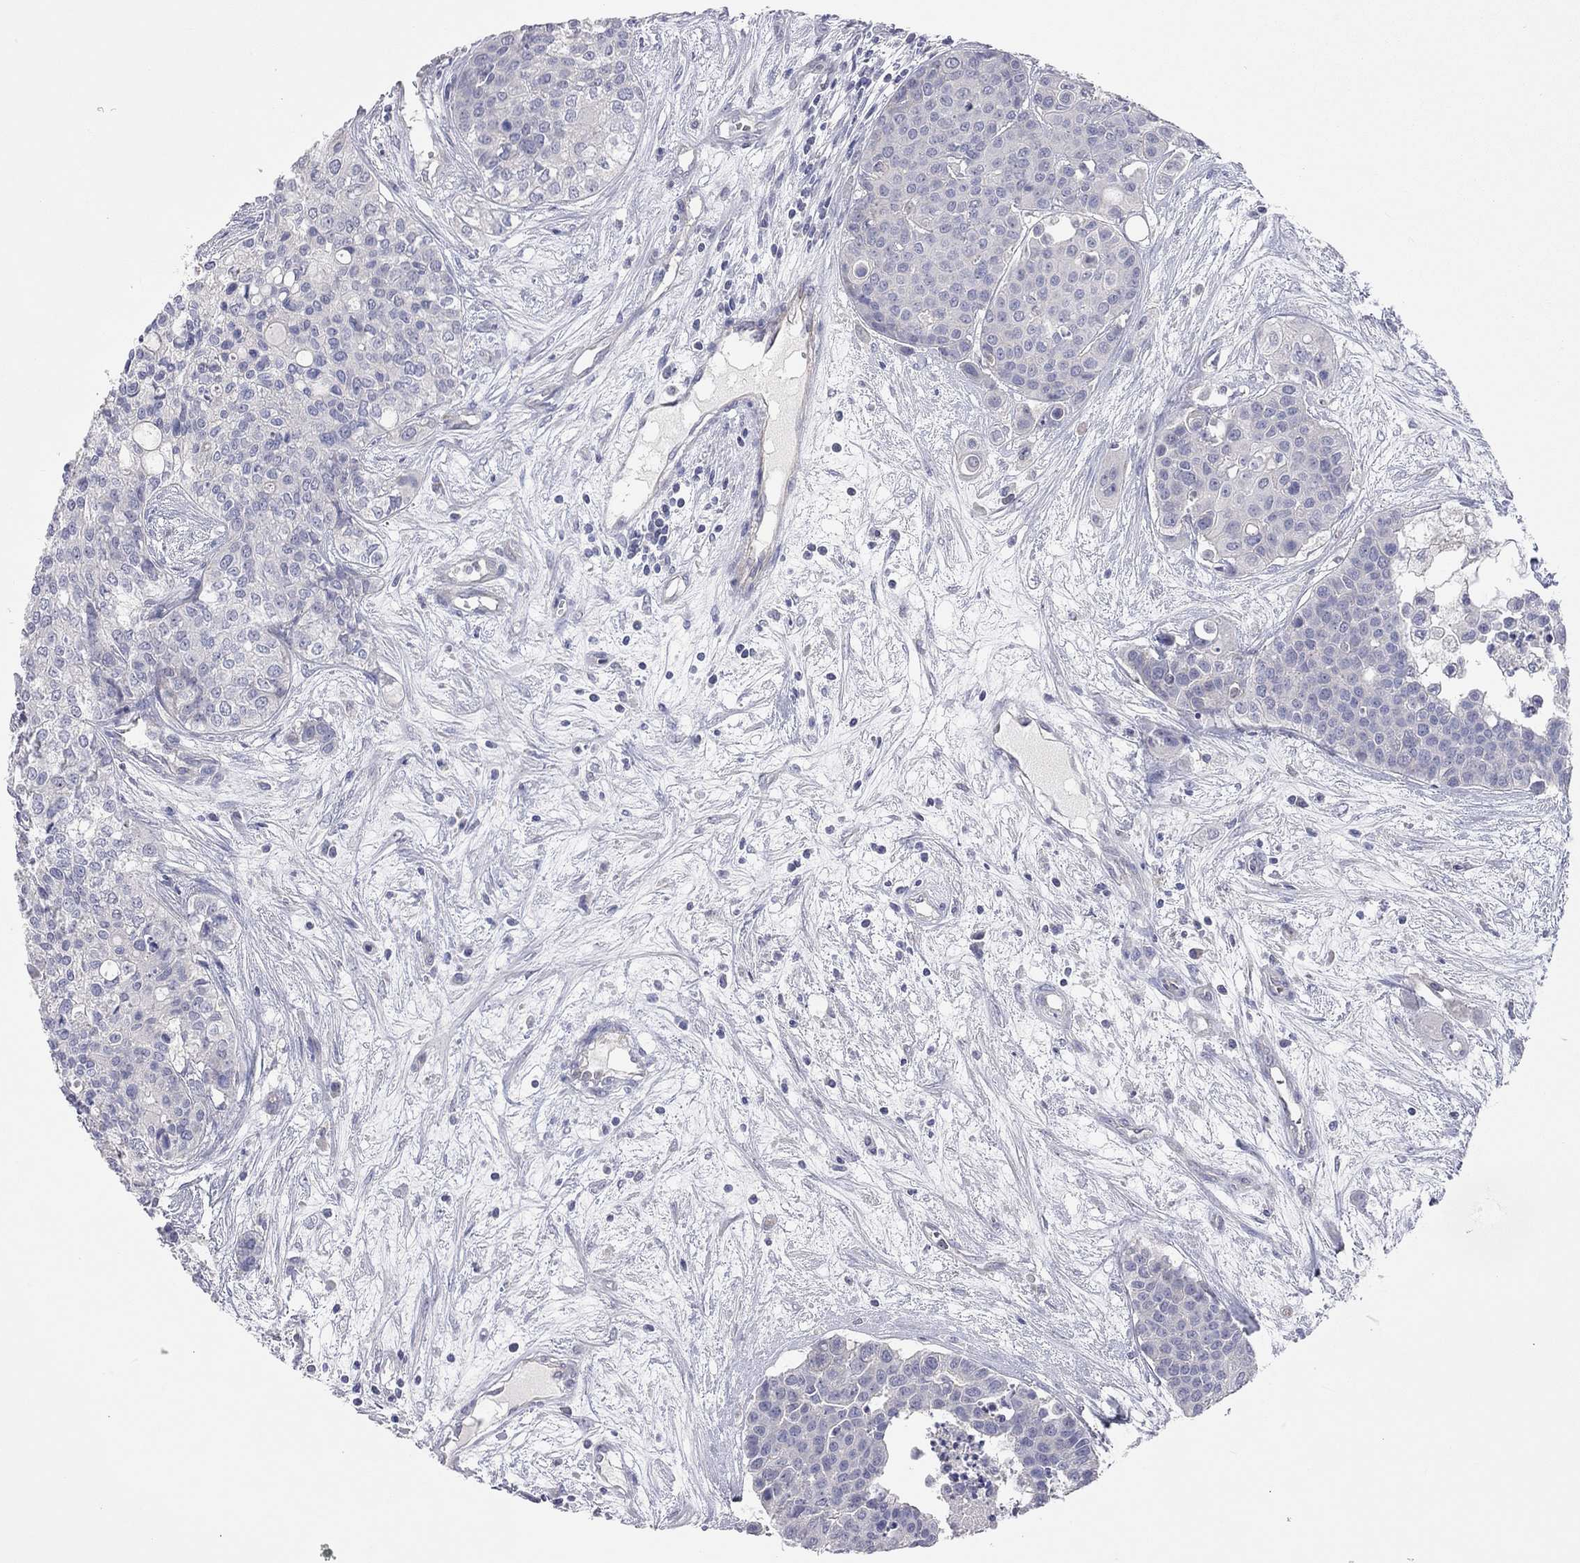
{"staining": {"intensity": "negative", "quantity": "none", "location": "none"}, "tissue": "carcinoid", "cell_type": "Tumor cells", "image_type": "cancer", "snomed": [{"axis": "morphology", "description": "Carcinoid, malignant, NOS"}, {"axis": "topography", "description": "Colon"}], "caption": "Carcinoid (malignant) was stained to show a protein in brown. There is no significant expression in tumor cells.", "gene": "KCNB1", "patient": {"sex": "male", "age": 81}}